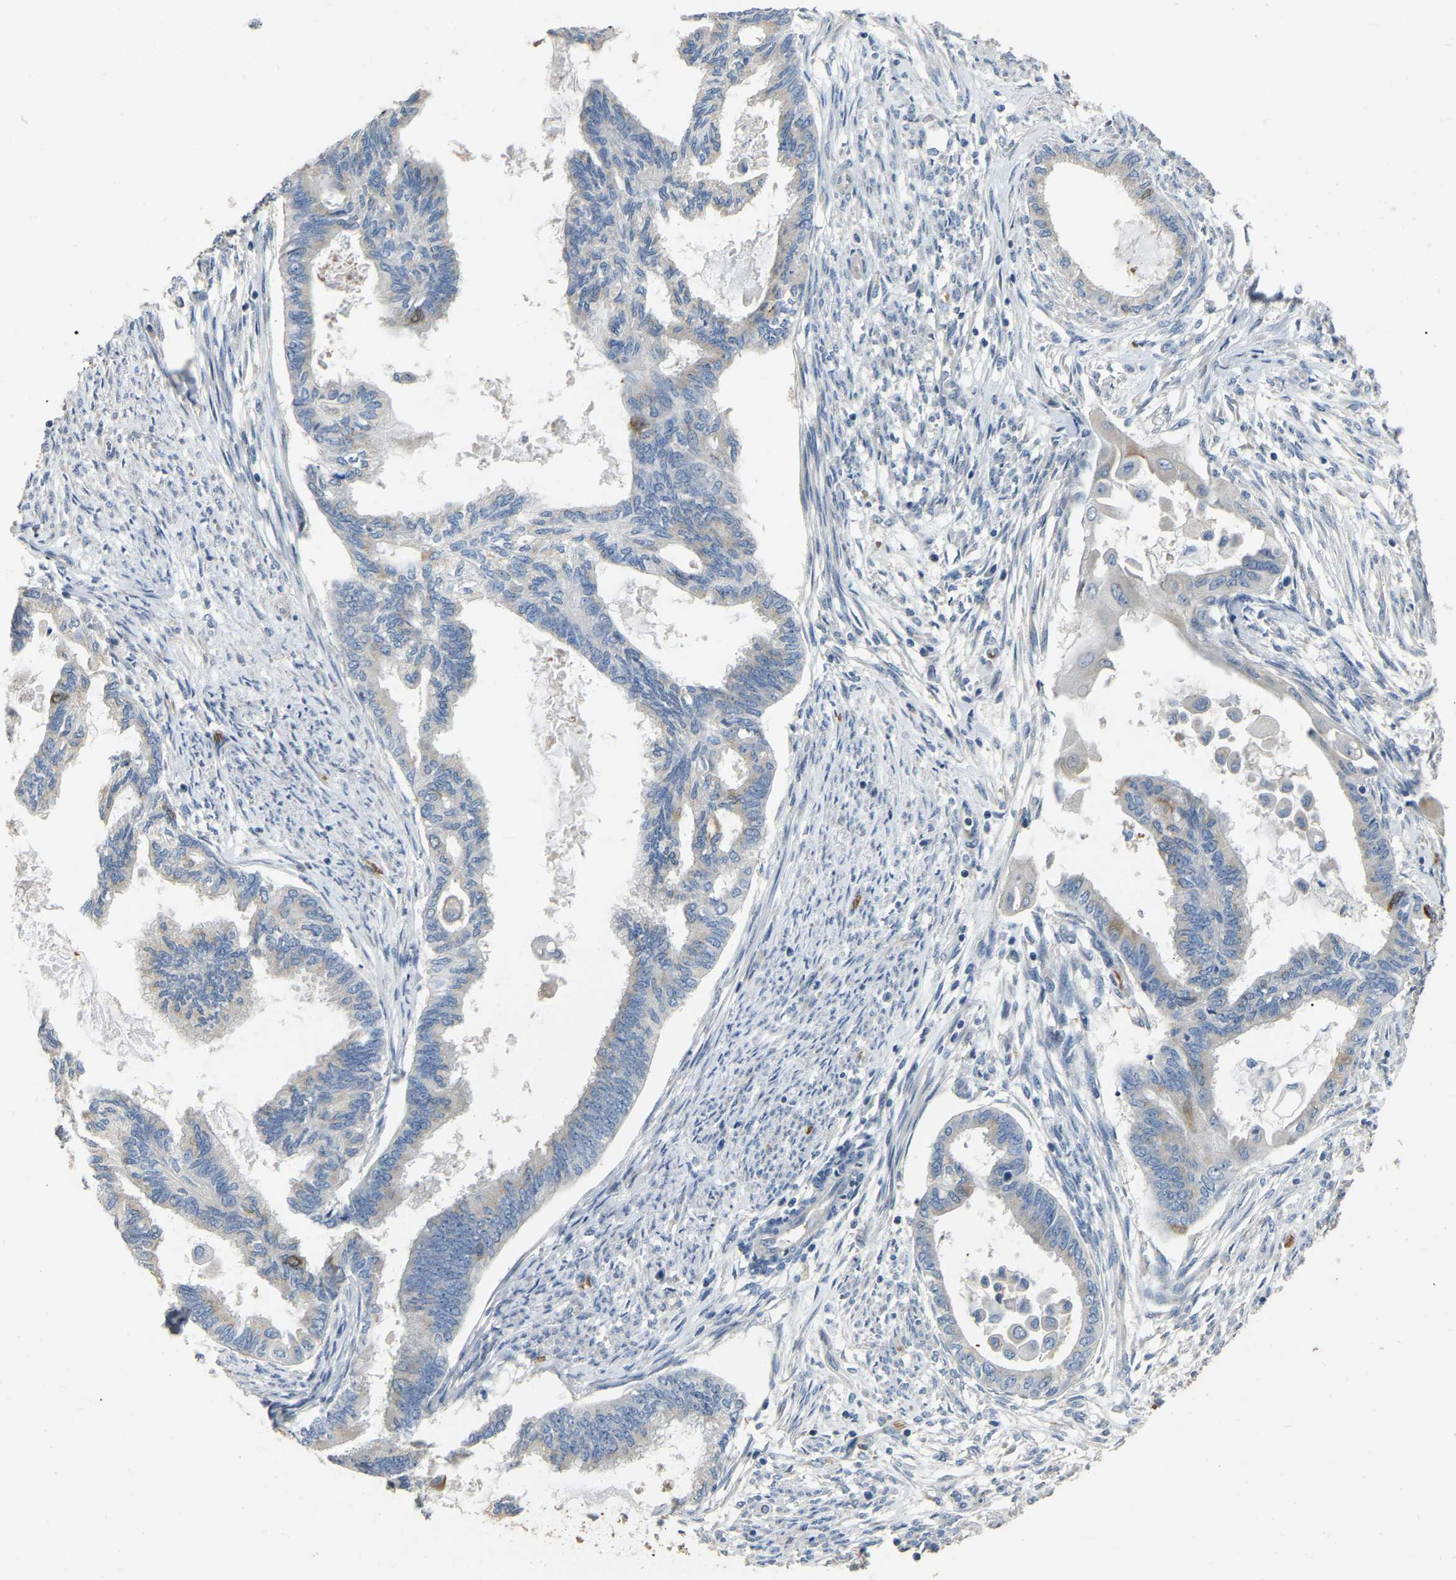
{"staining": {"intensity": "weak", "quantity": "<25%", "location": "cytoplasmic/membranous"}, "tissue": "cervical cancer", "cell_type": "Tumor cells", "image_type": "cancer", "snomed": [{"axis": "morphology", "description": "Normal tissue, NOS"}, {"axis": "morphology", "description": "Adenocarcinoma, NOS"}, {"axis": "topography", "description": "Cervix"}, {"axis": "topography", "description": "Endometrium"}], "caption": "Immunohistochemical staining of cervical adenocarcinoma shows no significant positivity in tumor cells. Nuclei are stained in blue.", "gene": "CFAP298", "patient": {"sex": "female", "age": 86}}